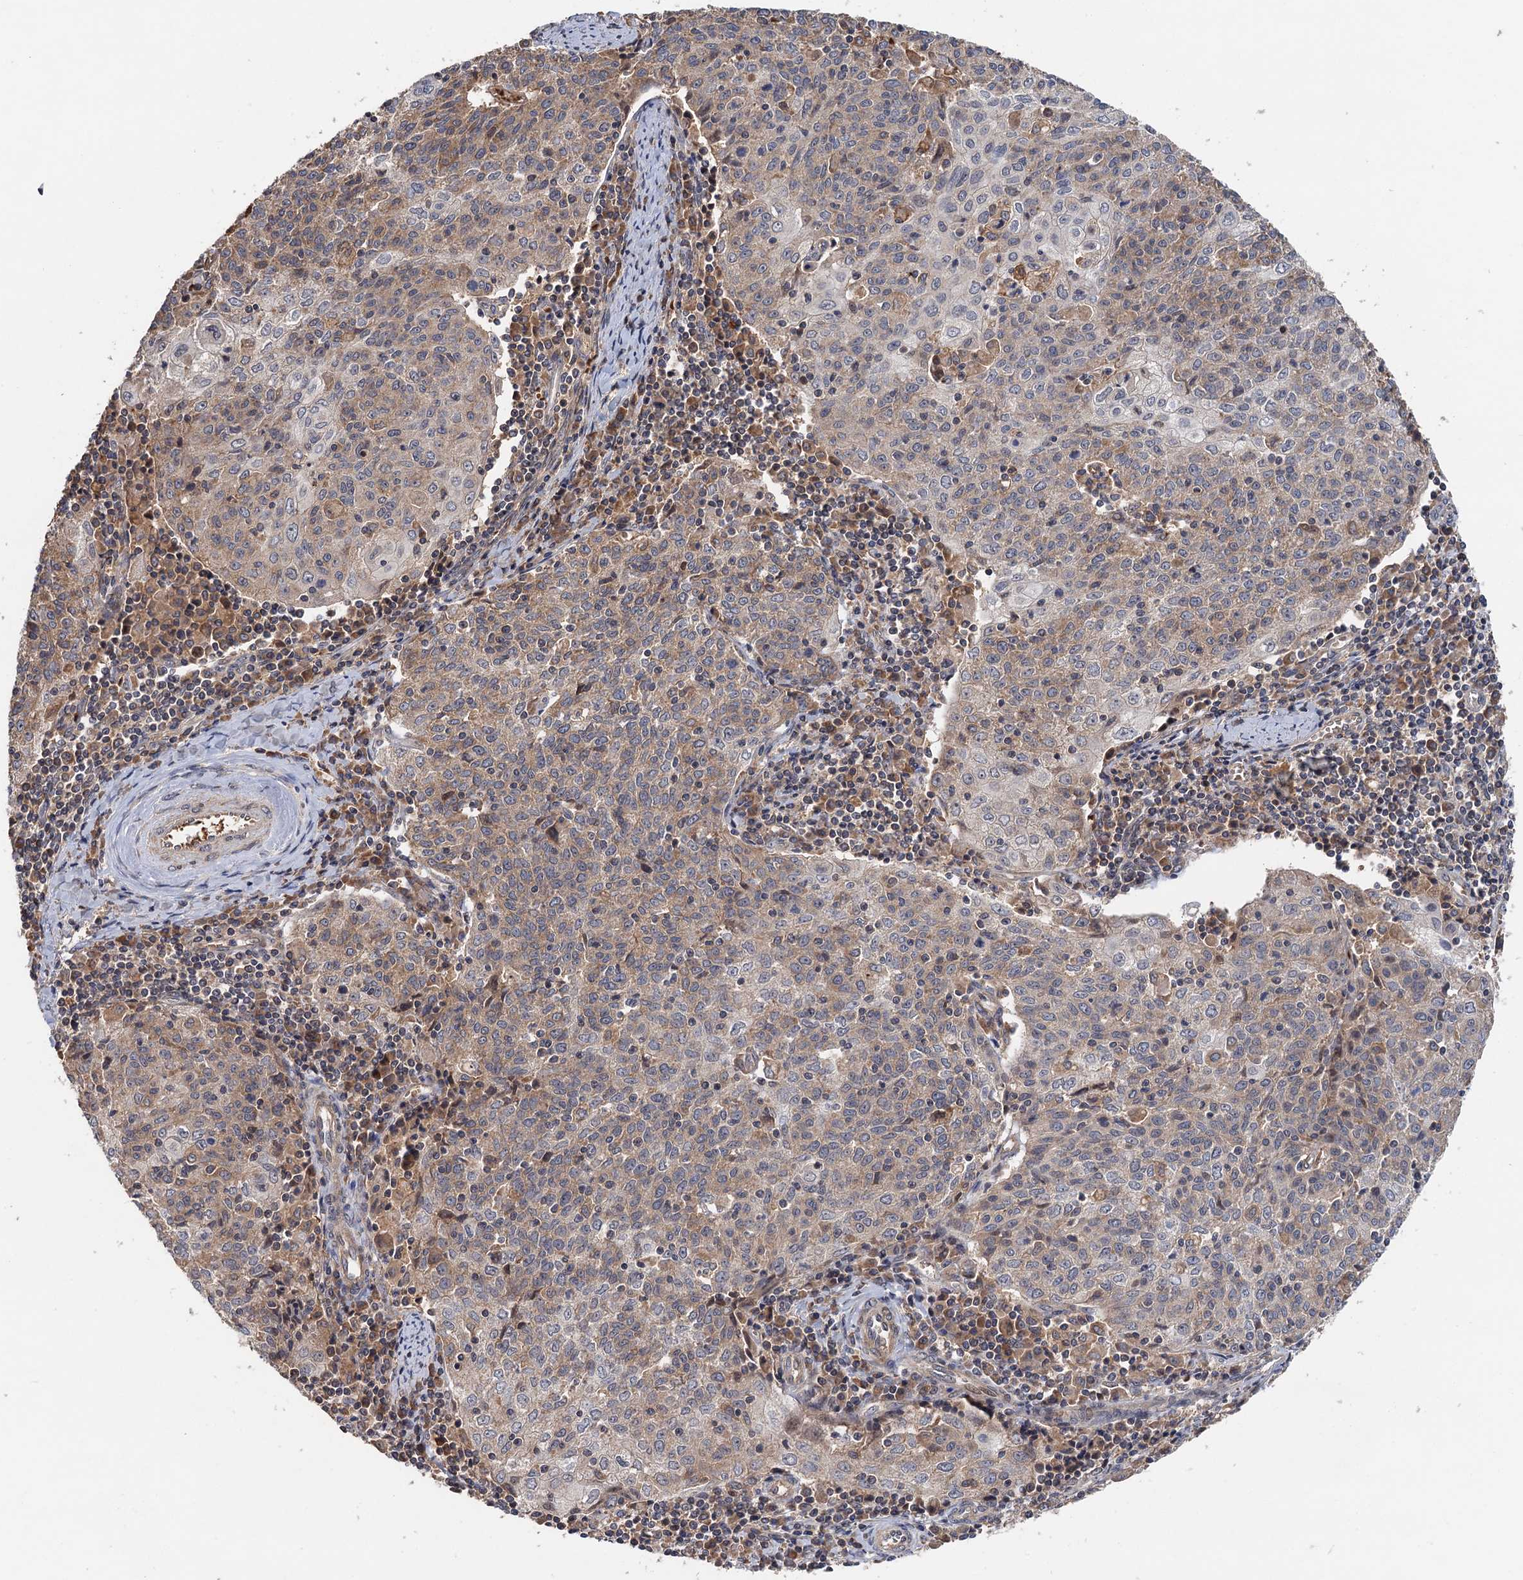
{"staining": {"intensity": "weak", "quantity": "25%-75%", "location": "cytoplasmic/membranous"}, "tissue": "cervical cancer", "cell_type": "Tumor cells", "image_type": "cancer", "snomed": [{"axis": "morphology", "description": "Squamous cell carcinoma, NOS"}, {"axis": "topography", "description": "Cervix"}], "caption": "The immunohistochemical stain shows weak cytoplasmic/membranous positivity in tumor cells of squamous cell carcinoma (cervical) tissue.", "gene": "SNX32", "patient": {"sex": "female", "age": 48}}